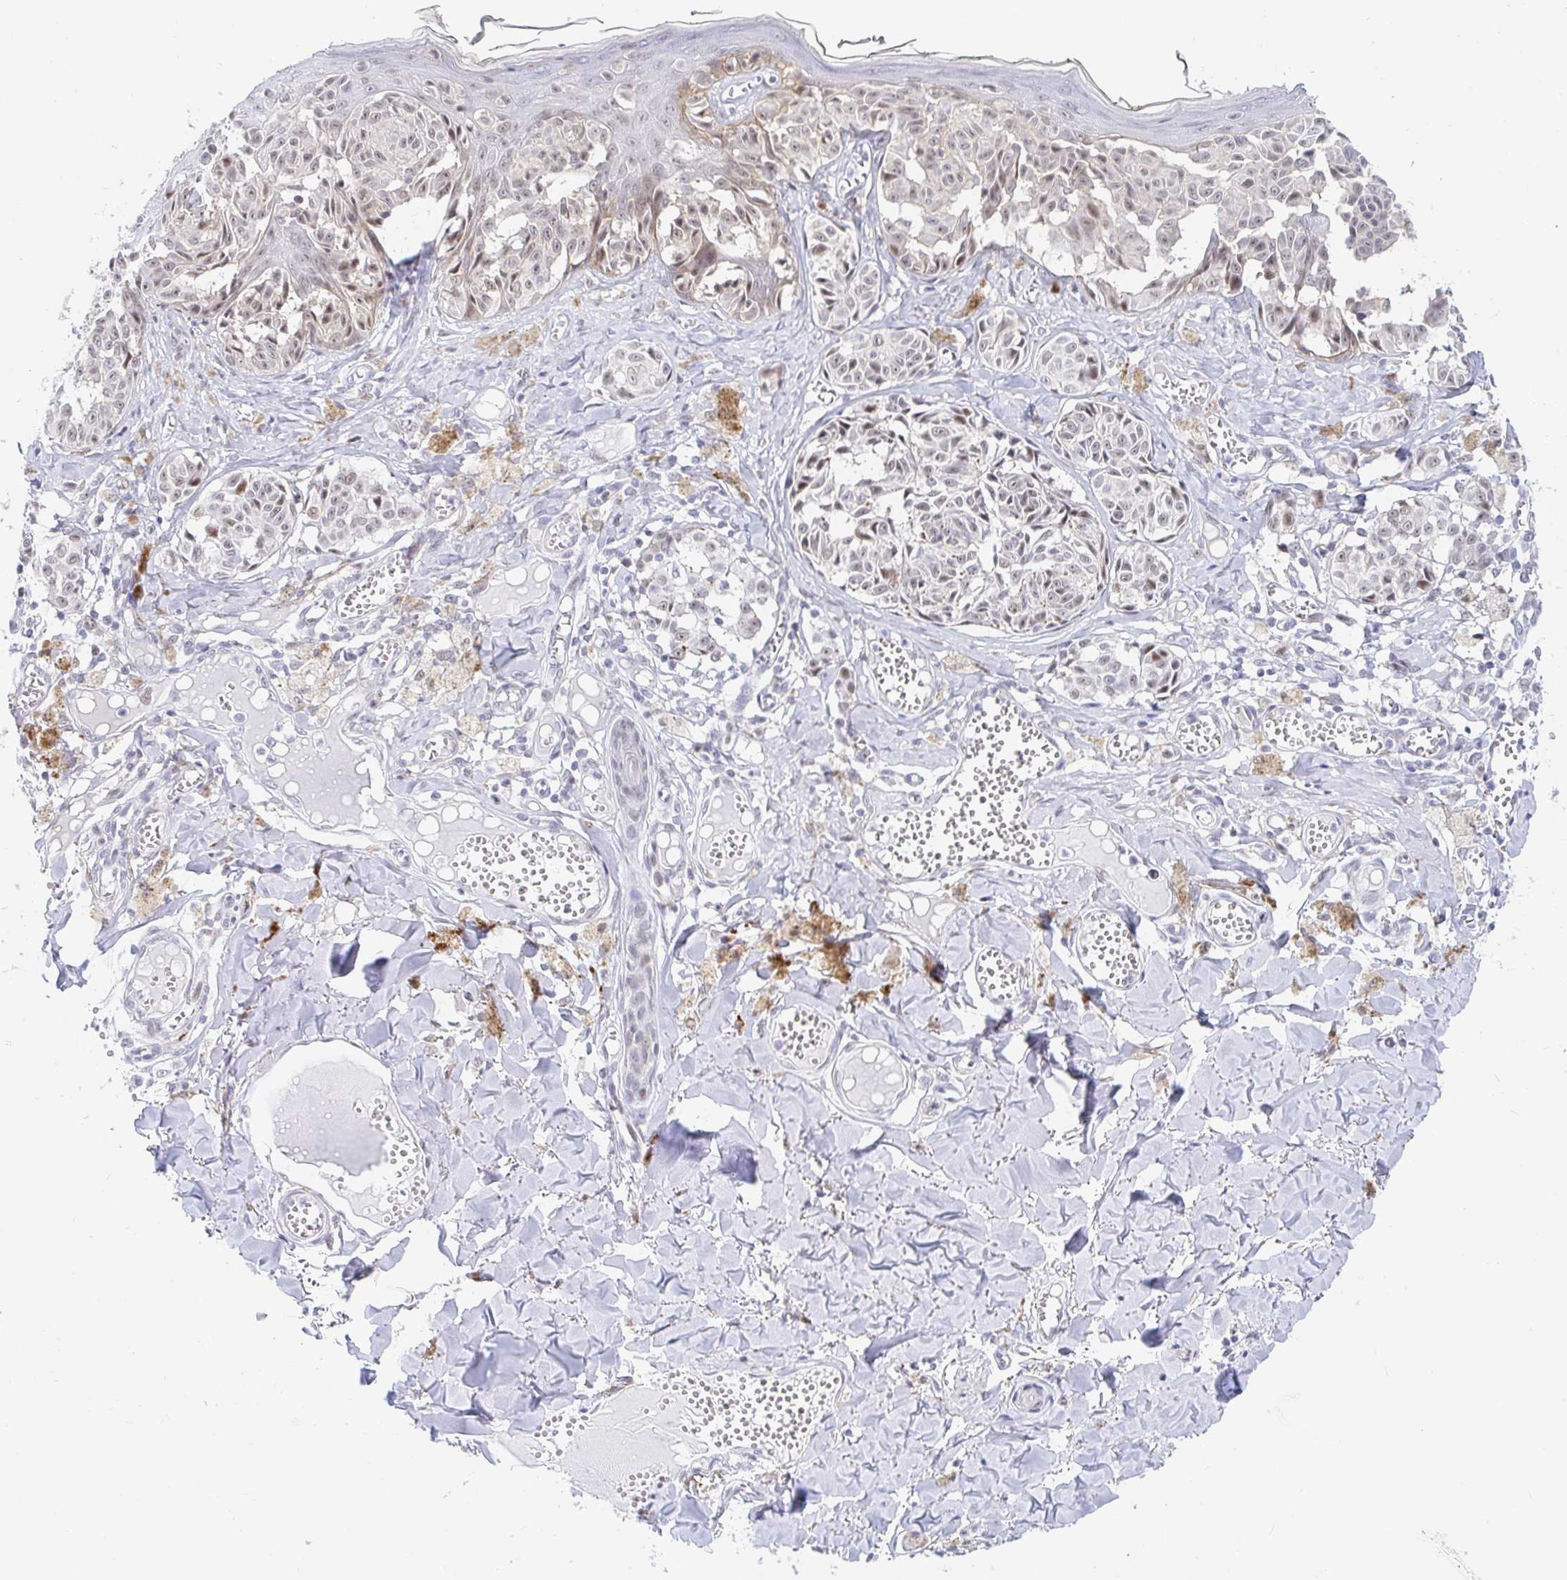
{"staining": {"intensity": "weak", "quantity": "<25%", "location": "nuclear"}, "tissue": "melanoma", "cell_type": "Tumor cells", "image_type": "cancer", "snomed": [{"axis": "morphology", "description": "Malignant melanoma, NOS"}, {"axis": "topography", "description": "Skin"}], "caption": "The micrograph reveals no staining of tumor cells in melanoma.", "gene": "COL28A1", "patient": {"sex": "female", "age": 43}}